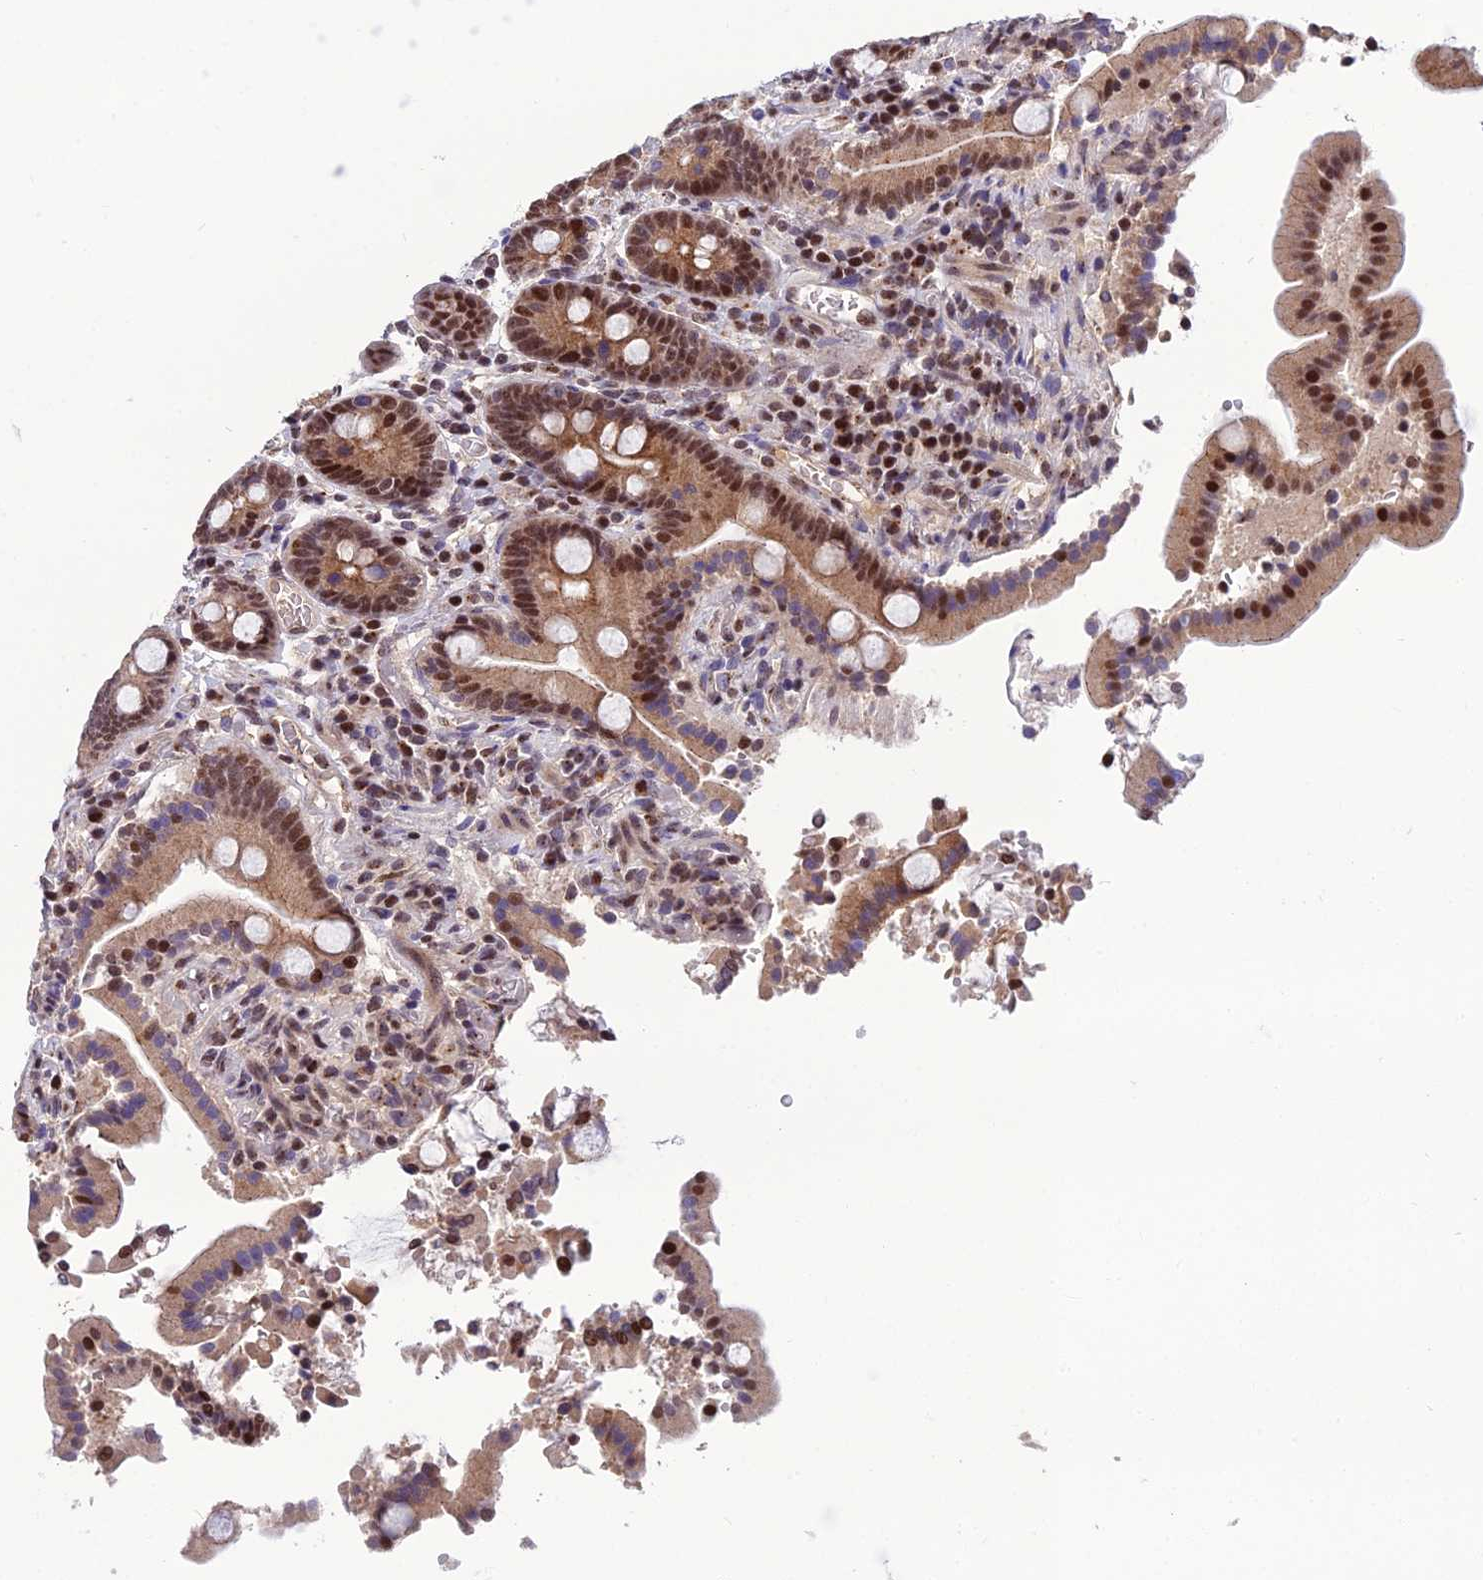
{"staining": {"intensity": "moderate", "quantity": ">75%", "location": "cytoplasmic/membranous,nuclear"}, "tissue": "duodenum", "cell_type": "Glandular cells", "image_type": "normal", "snomed": [{"axis": "morphology", "description": "Normal tissue, NOS"}, {"axis": "topography", "description": "Duodenum"}], "caption": "The histopathology image reveals a brown stain indicating the presence of a protein in the cytoplasmic/membranous,nuclear of glandular cells in duodenum.", "gene": "ARL2", "patient": {"sex": "male", "age": 55}}